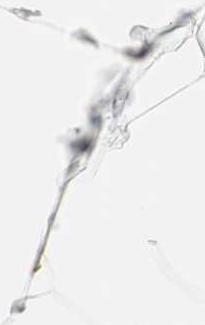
{"staining": {"intensity": "moderate", "quantity": ">75%", "location": "cytoplasmic/membranous"}, "tissue": "adipose tissue", "cell_type": "Adipocytes", "image_type": "normal", "snomed": [{"axis": "morphology", "description": "Normal tissue, NOS"}, {"axis": "topography", "description": "Breast"}, {"axis": "topography", "description": "Adipose tissue"}], "caption": "Protein expression analysis of normal adipose tissue shows moderate cytoplasmic/membranous expression in approximately >75% of adipocytes.", "gene": "PI4K2B", "patient": {"sex": "female", "age": 25}}